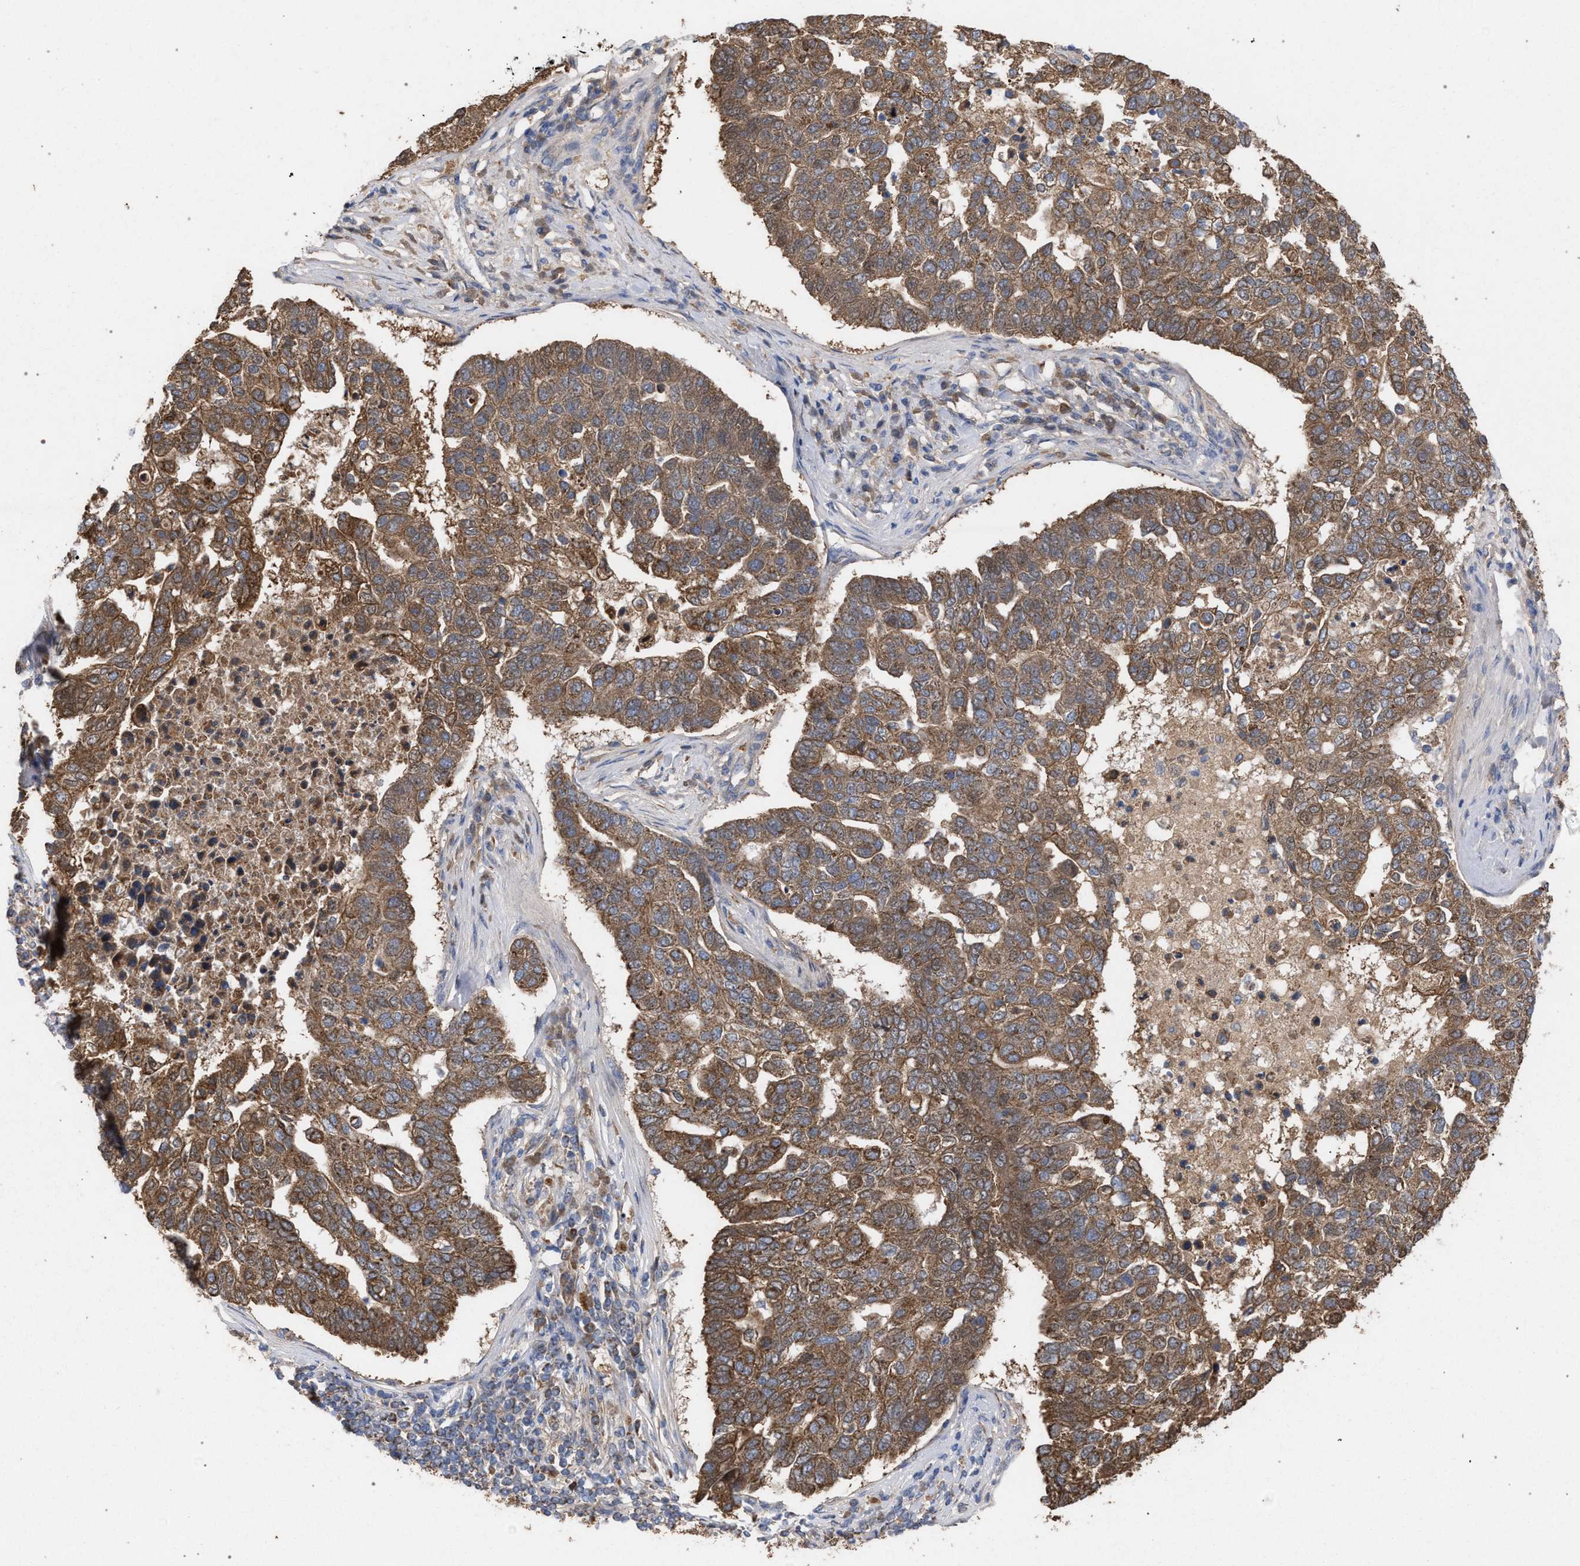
{"staining": {"intensity": "moderate", "quantity": ">75%", "location": "cytoplasmic/membranous"}, "tissue": "pancreatic cancer", "cell_type": "Tumor cells", "image_type": "cancer", "snomed": [{"axis": "morphology", "description": "Adenocarcinoma, NOS"}, {"axis": "topography", "description": "Pancreas"}], "caption": "This photomicrograph demonstrates adenocarcinoma (pancreatic) stained with immunohistochemistry to label a protein in brown. The cytoplasmic/membranous of tumor cells show moderate positivity for the protein. Nuclei are counter-stained blue.", "gene": "BCL2L12", "patient": {"sex": "female", "age": 61}}